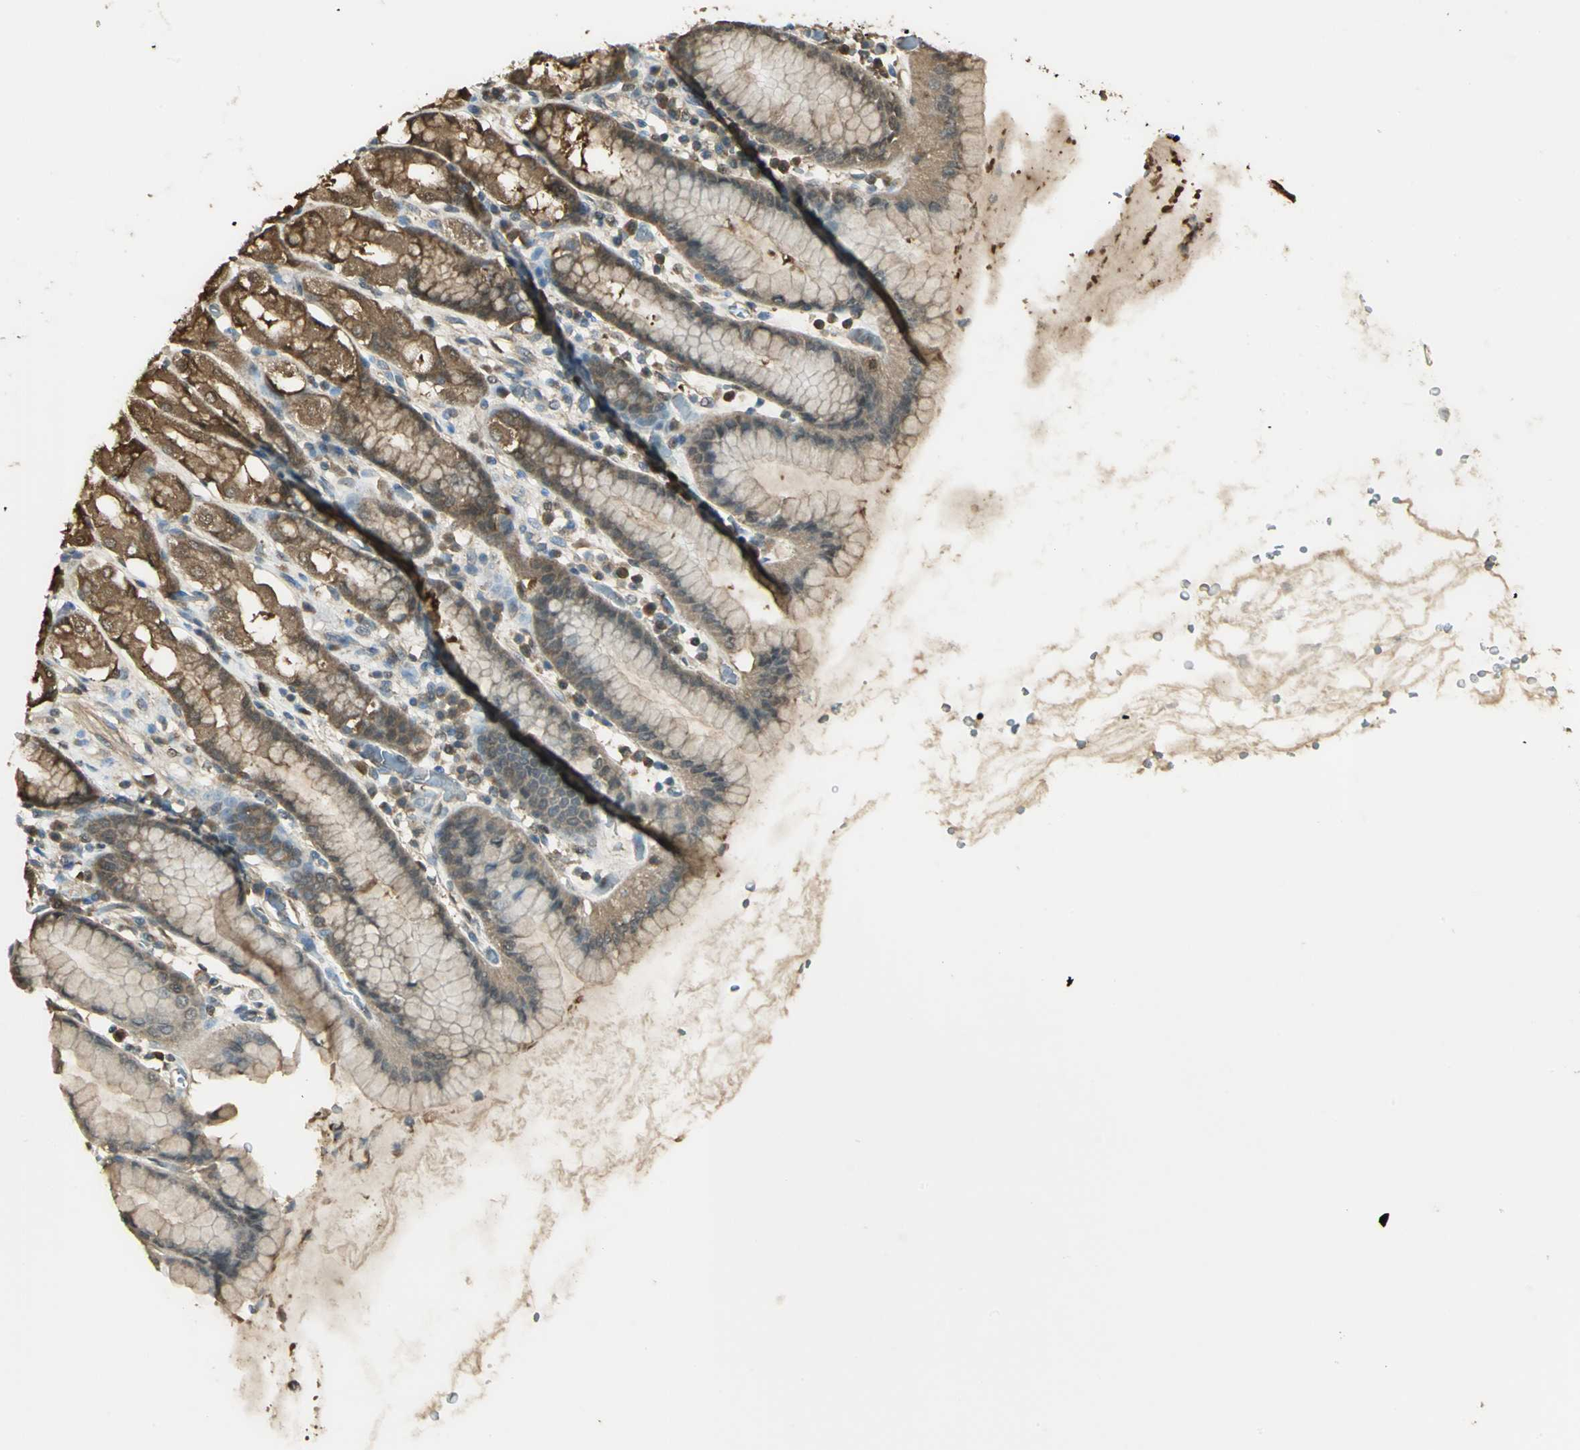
{"staining": {"intensity": "moderate", "quantity": ">75%", "location": "cytoplasmic/membranous,nuclear"}, "tissue": "stomach", "cell_type": "Glandular cells", "image_type": "normal", "snomed": [{"axis": "morphology", "description": "Normal tissue, NOS"}, {"axis": "topography", "description": "Stomach, upper"}], "caption": "Immunohistochemical staining of unremarkable stomach demonstrates moderate cytoplasmic/membranous,nuclear protein expression in approximately >75% of glandular cells.", "gene": "PARK7", "patient": {"sex": "male", "age": 68}}